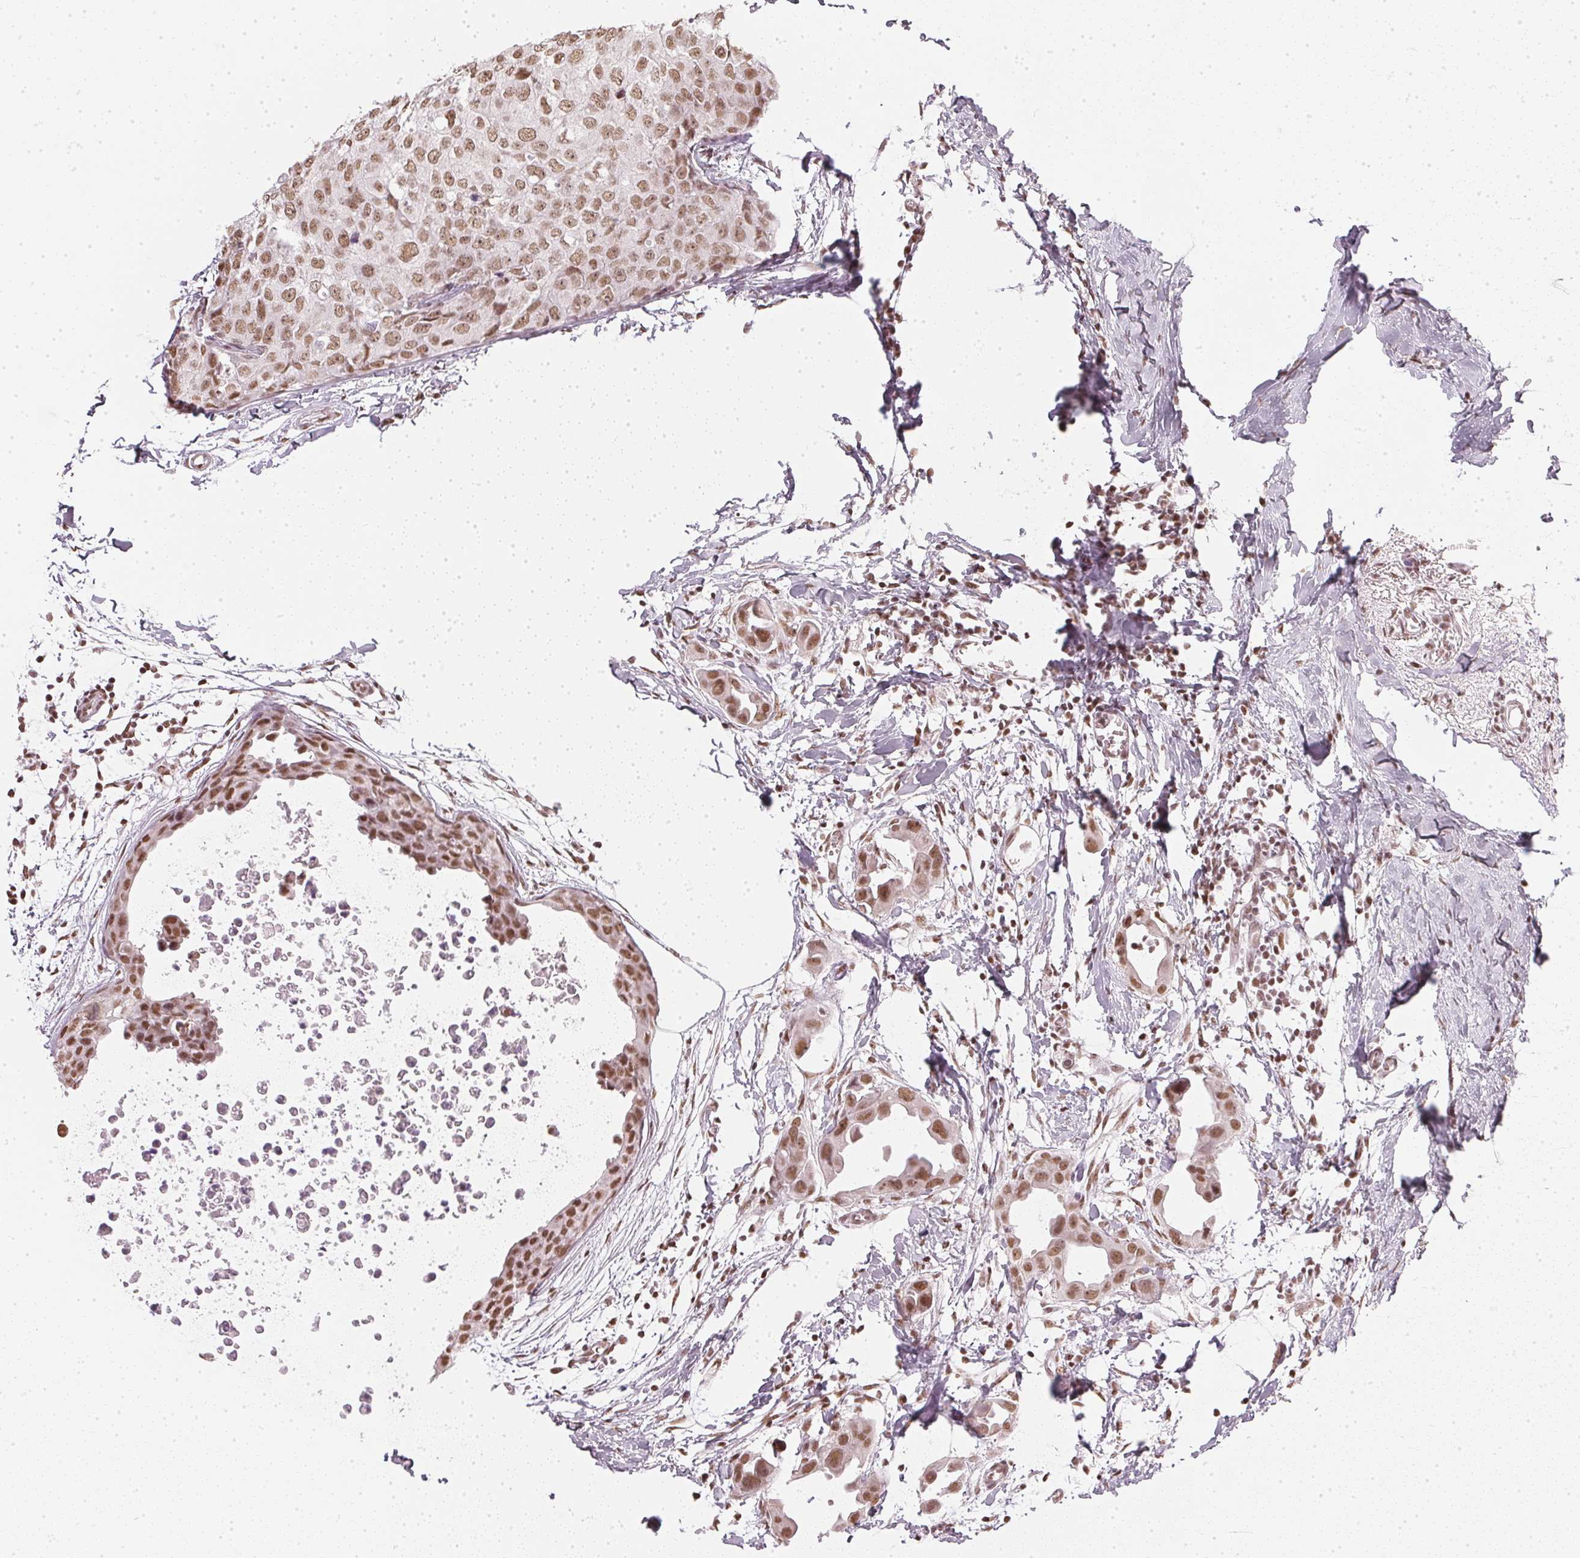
{"staining": {"intensity": "moderate", "quantity": ">75%", "location": "nuclear"}, "tissue": "breast cancer", "cell_type": "Tumor cells", "image_type": "cancer", "snomed": [{"axis": "morphology", "description": "Duct carcinoma"}, {"axis": "topography", "description": "Breast"}], "caption": "Human breast cancer (infiltrating ductal carcinoma) stained for a protein (brown) demonstrates moderate nuclear positive staining in approximately >75% of tumor cells.", "gene": "DNAJC6", "patient": {"sex": "female", "age": 38}}